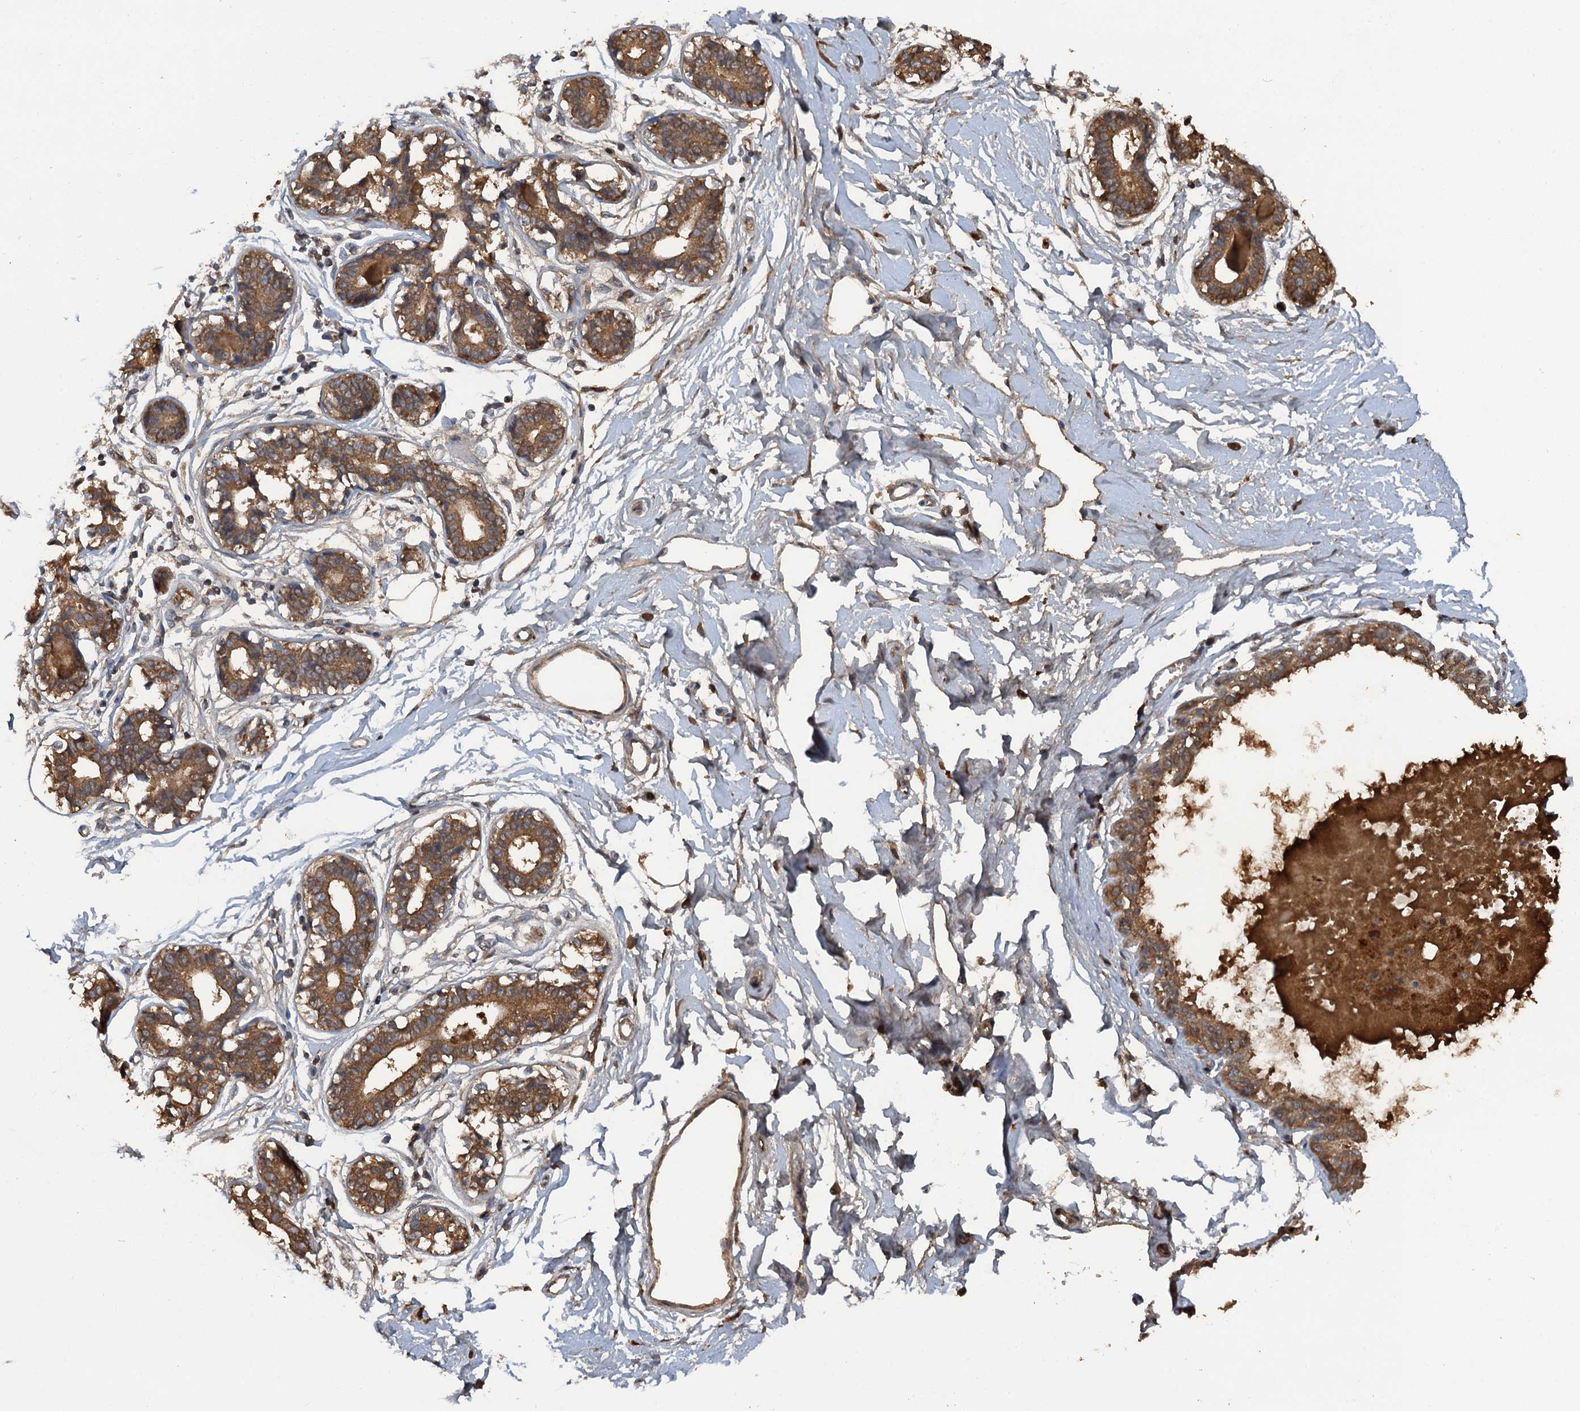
{"staining": {"intensity": "moderate", "quantity": "25%-75%", "location": "cytoplasmic/membranous"}, "tissue": "breast", "cell_type": "Adipocytes", "image_type": "normal", "snomed": [{"axis": "morphology", "description": "Normal tissue, NOS"}, {"axis": "topography", "description": "Breast"}], "caption": "A brown stain shows moderate cytoplasmic/membranous staining of a protein in adipocytes of unremarkable human breast.", "gene": "HAPLN3", "patient": {"sex": "female", "age": 45}}